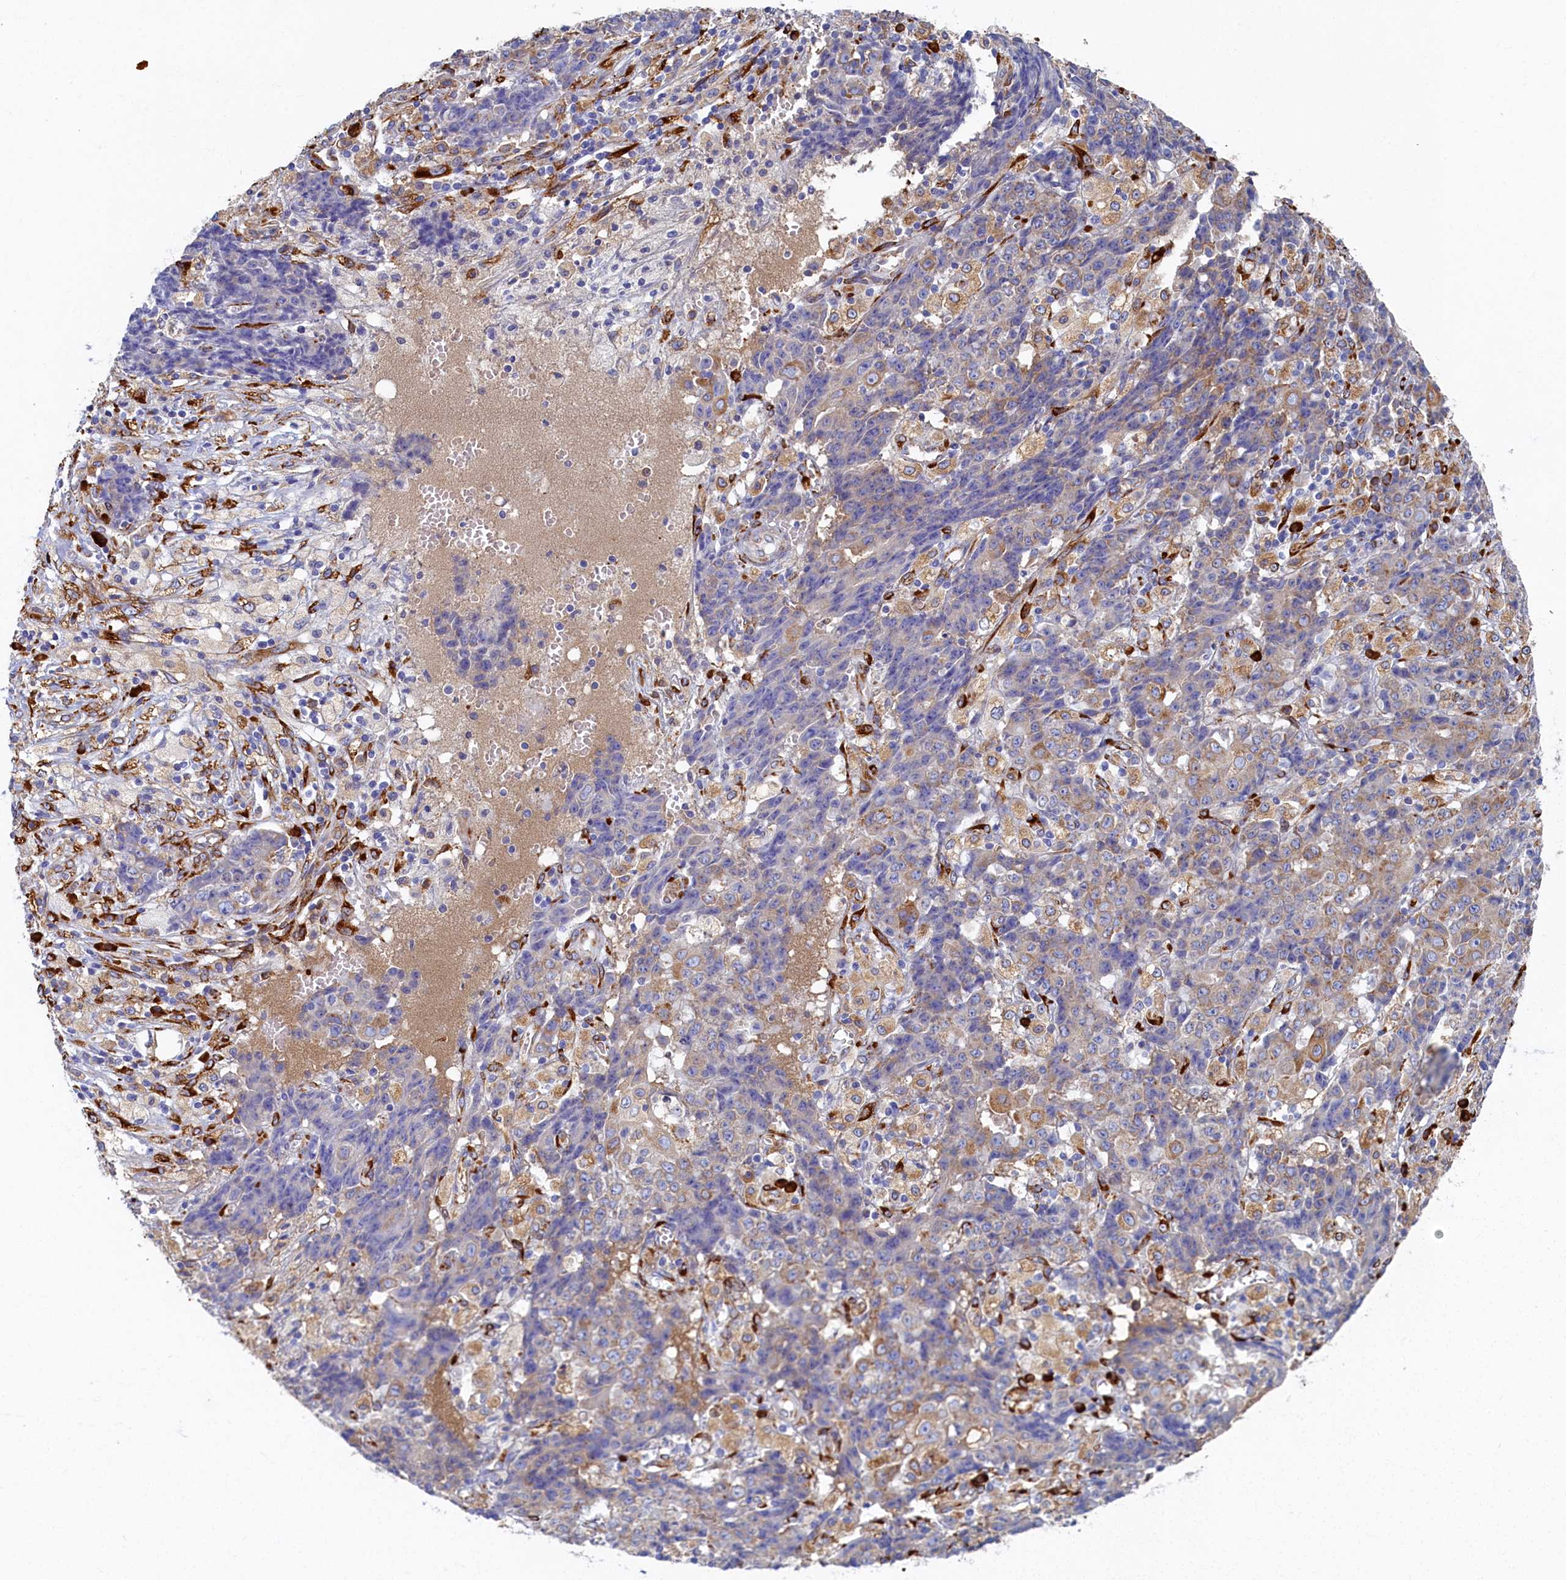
{"staining": {"intensity": "moderate", "quantity": "<25%", "location": "cytoplasmic/membranous"}, "tissue": "ovarian cancer", "cell_type": "Tumor cells", "image_type": "cancer", "snomed": [{"axis": "morphology", "description": "Carcinoma, endometroid"}, {"axis": "topography", "description": "Ovary"}], "caption": "Immunohistochemistry histopathology image of human ovarian cancer (endometroid carcinoma) stained for a protein (brown), which displays low levels of moderate cytoplasmic/membranous positivity in approximately <25% of tumor cells.", "gene": "TMEM18", "patient": {"sex": "female", "age": 42}}